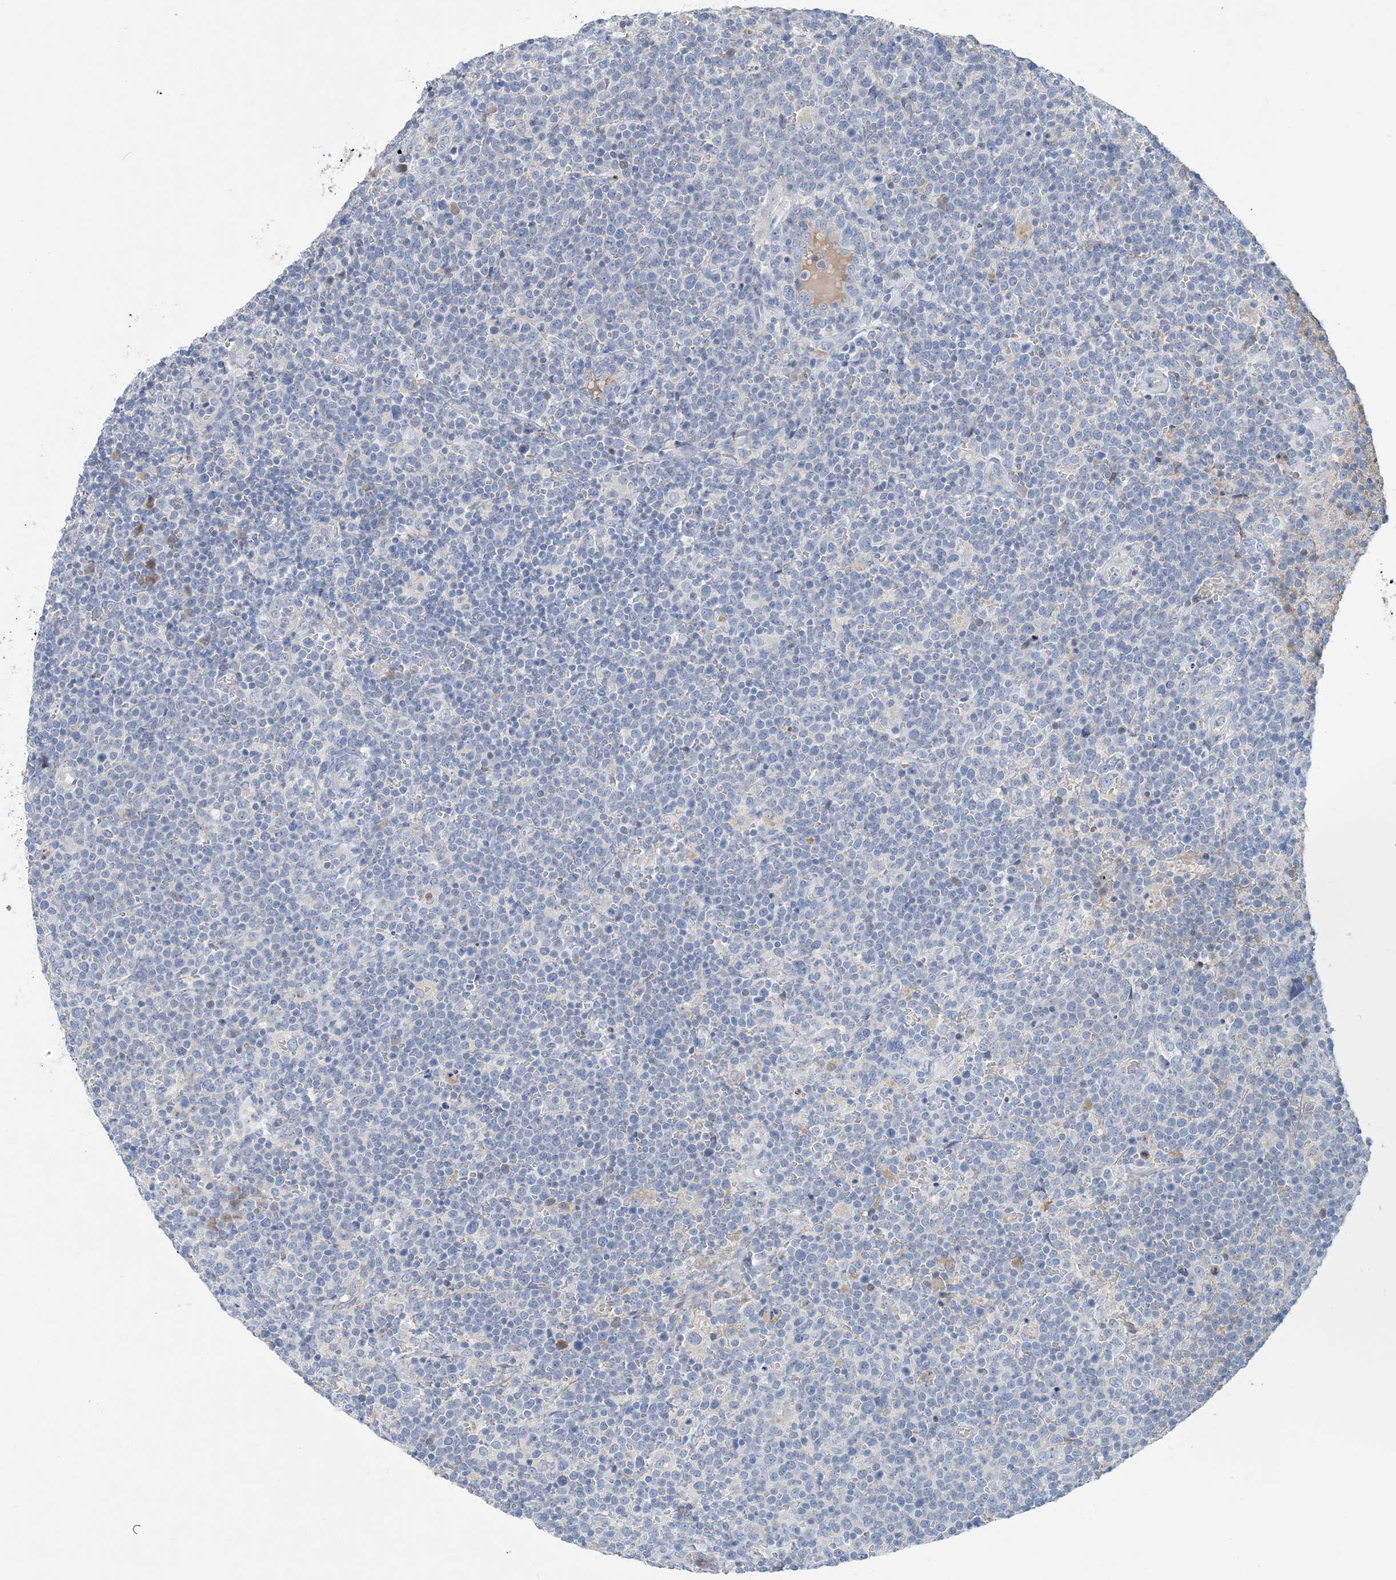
{"staining": {"intensity": "negative", "quantity": "none", "location": "none"}, "tissue": "lymphoma", "cell_type": "Tumor cells", "image_type": "cancer", "snomed": [{"axis": "morphology", "description": "Malignant lymphoma, non-Hodgkin's type, High grade"}, {"axis": "topography", "description": "Lymph node"}], "caption": "A histopathology image of lymphoma stained for a protein displays no brown staining in tumor cells.", "gene": "CTRL", "patient": {"sex": "male", "age": 61}}